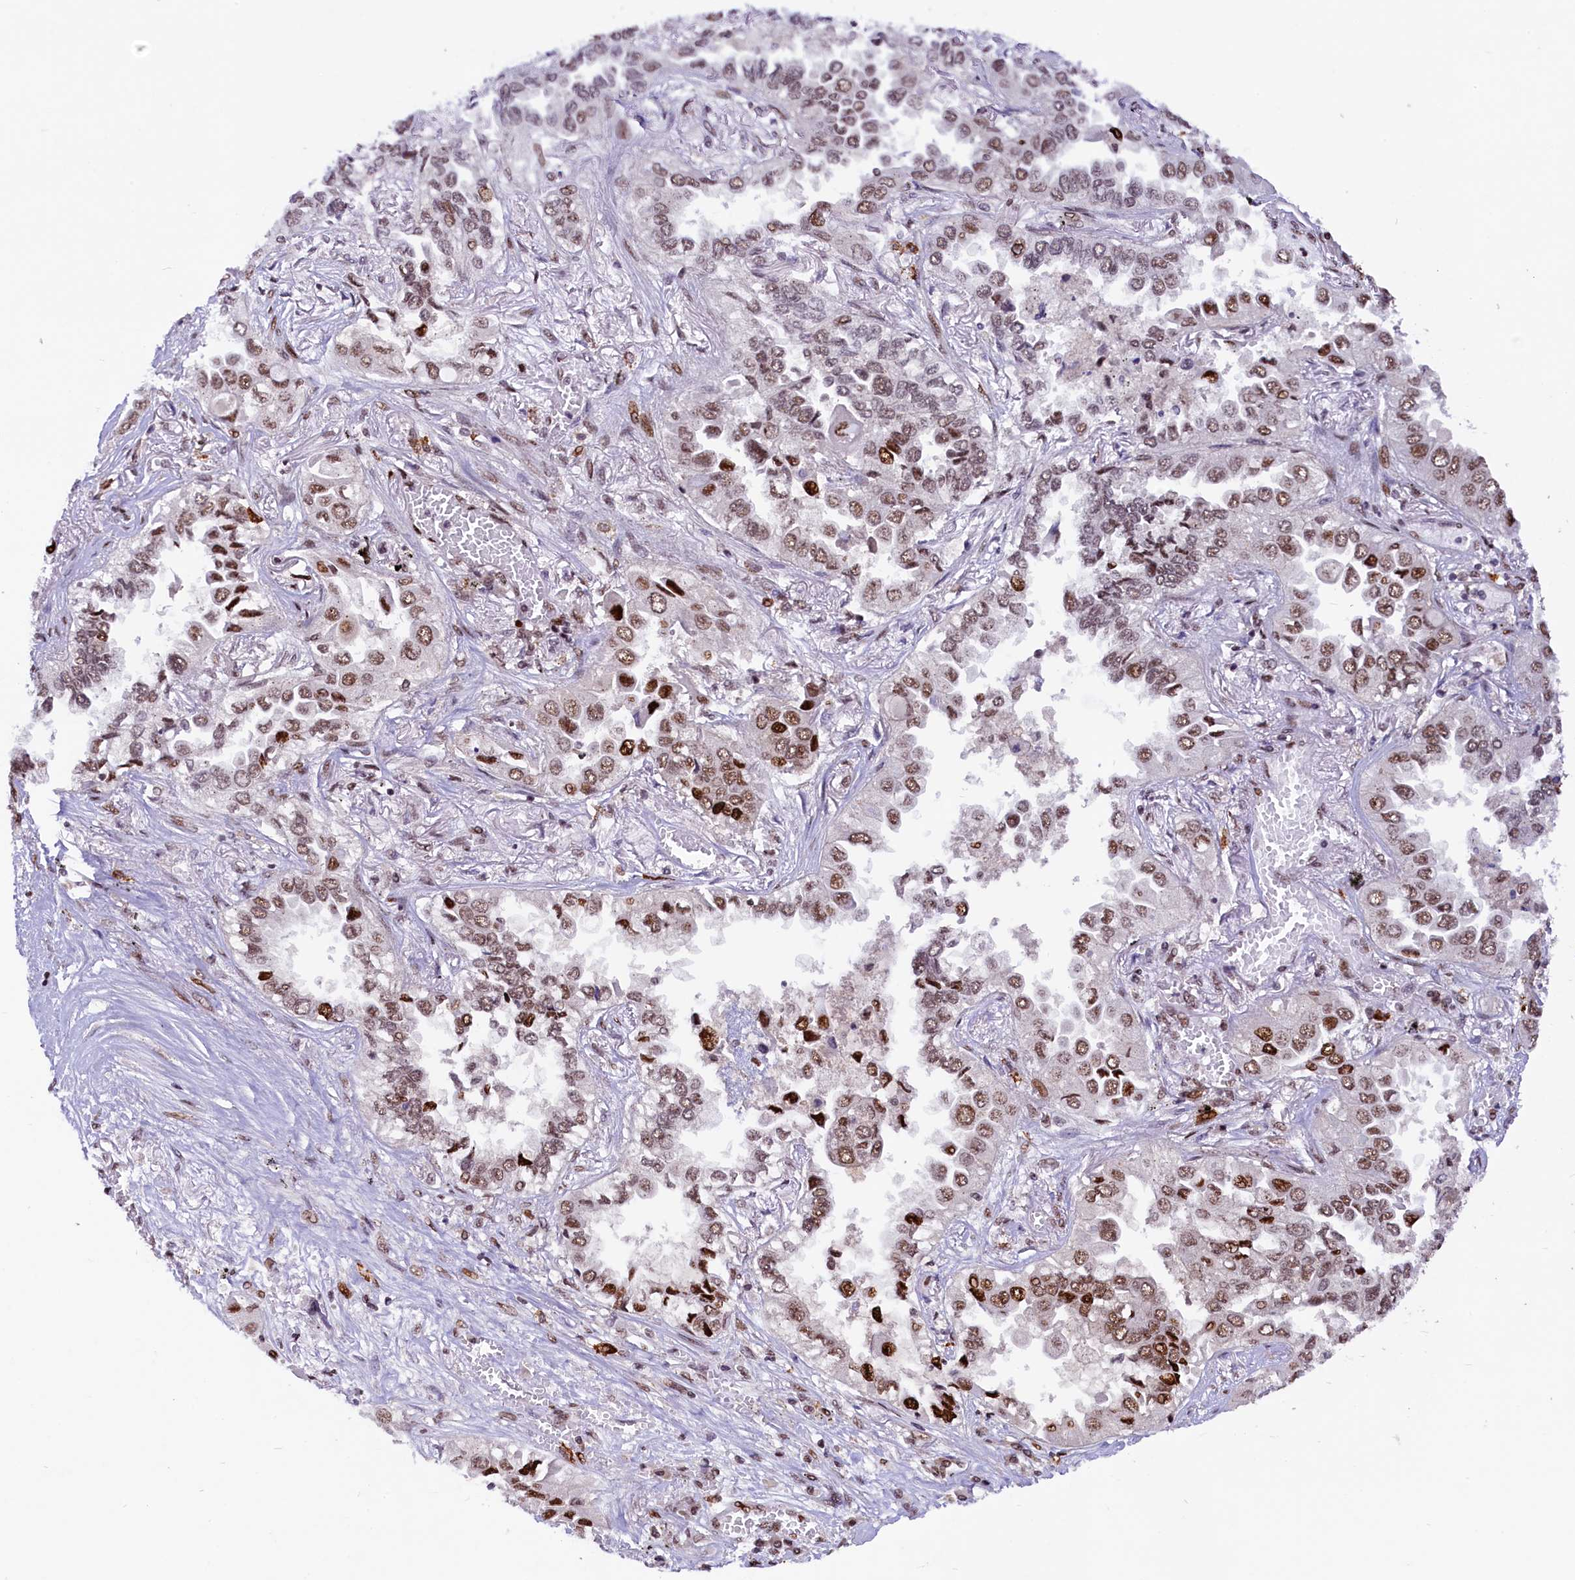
{"staining": {"intensity": "moderate", "quantity": ">75%", "location": "nuclear"}, "tissue": "lung cancer", "cell_type": "Tumor cells", "image_type": "cancer", "snomed": [{"axis": "morphology", "description": "Adenocarcinoma, NOS"}, {"axis": "topography", "description": "Lung"}], "caption": "Tumor cells display medium levels of moderate nuclear positivity in about >75% of cells in human lung cancer (adenocarcinoma).", "gene": "ANKS3", "patient": {"sex": "female", "age": 76}}